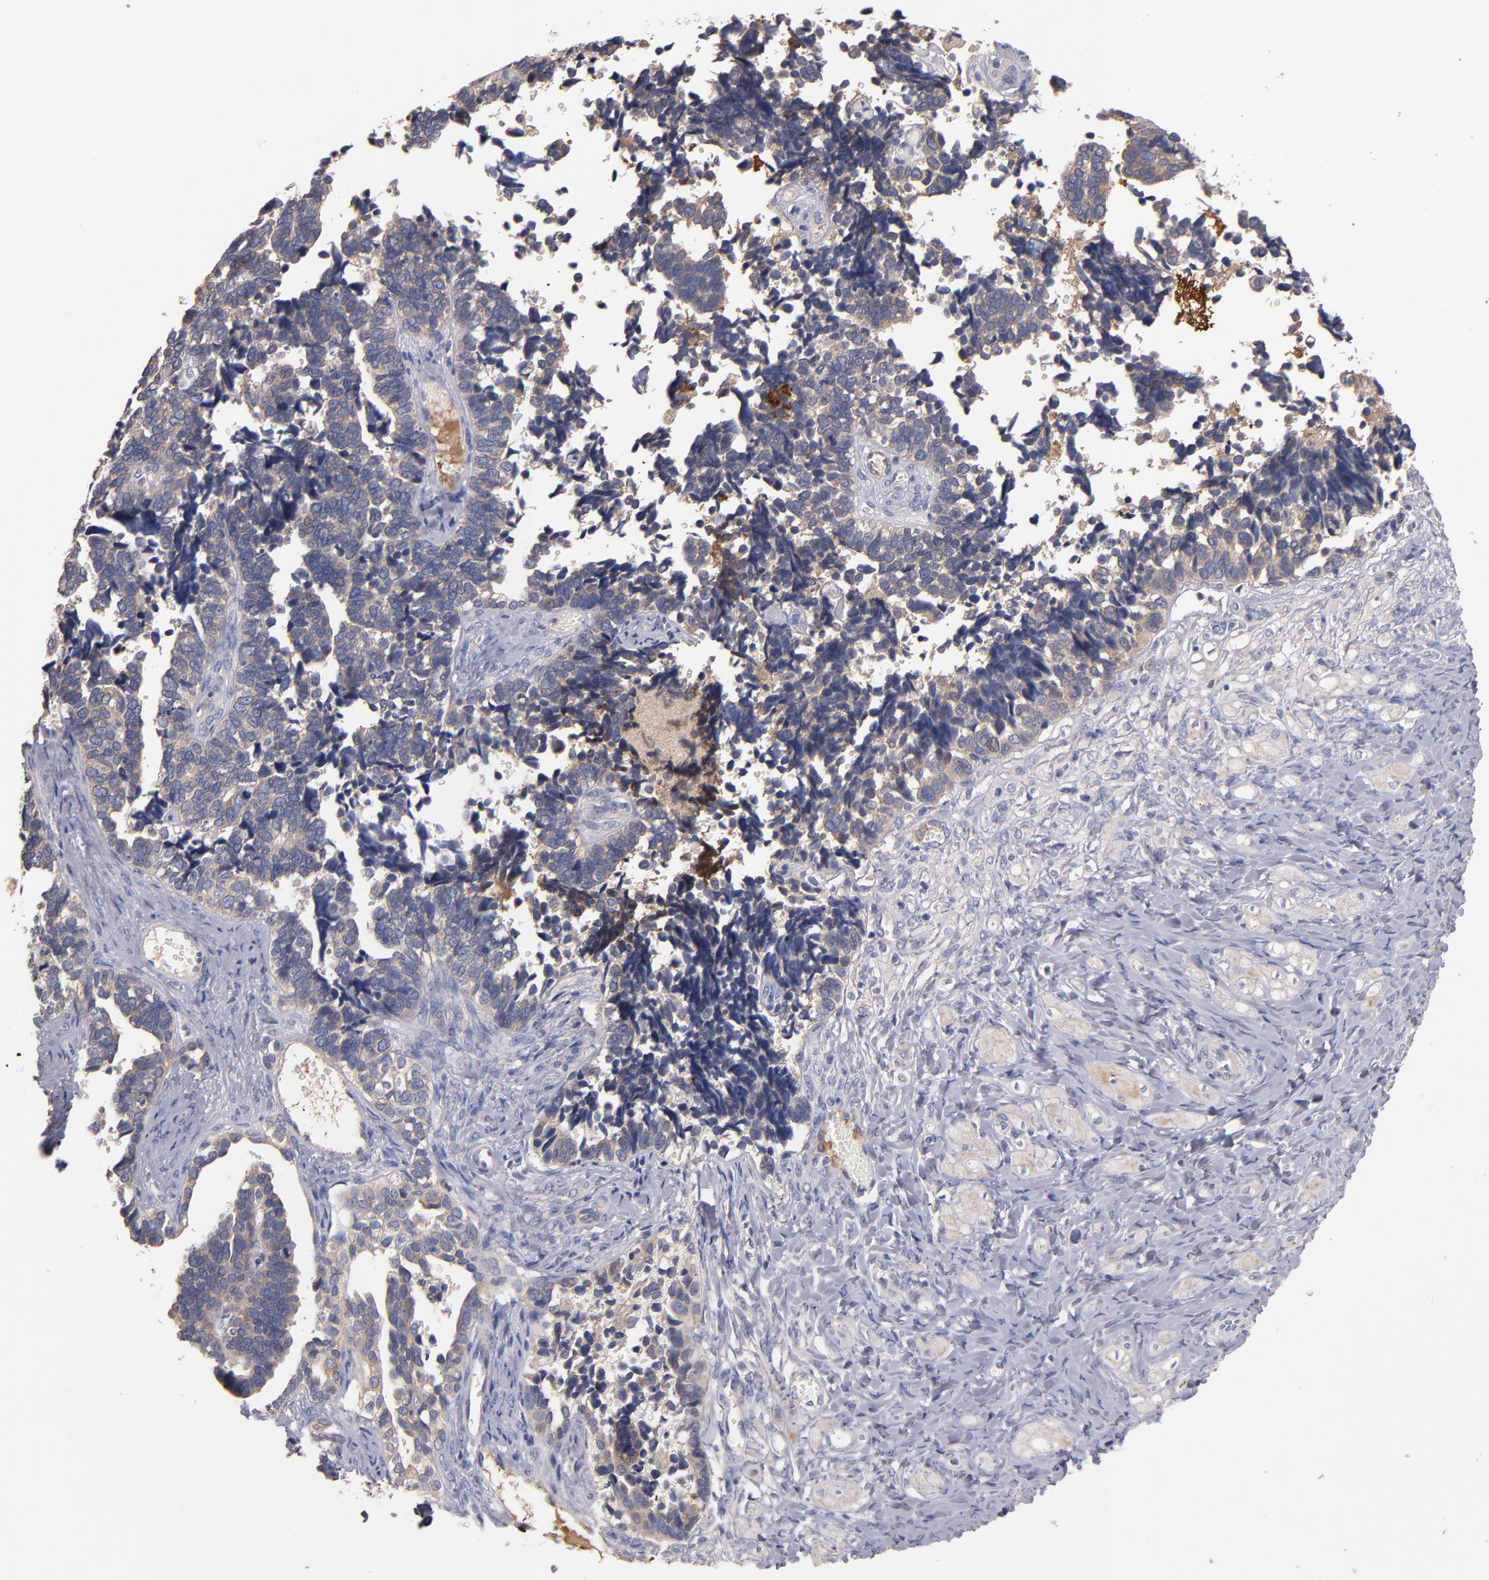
{"staining": {"intensity": "weak", "quantity": "25%-75%", "location": "cytoplasmic/membranous"}, "tissue": "ovarian cancer", "cell_type": "Tumor cells", "image_type": "cancer", "snomed": [{"axis": "morphology", "description": "Cystadenocarcinoma, serous, NOS"}, {"axis": "topography", "description": "Ovary"}], "caption": "Protein staining of ovarian cancer (serous cystadenocarcinoma) tissue displays weak cytoplasmic/membranous positivity in approximately 25%-75% of tumor cells.", "gene": "DACT1", "patient": {"sex": "female", "age": 77}}